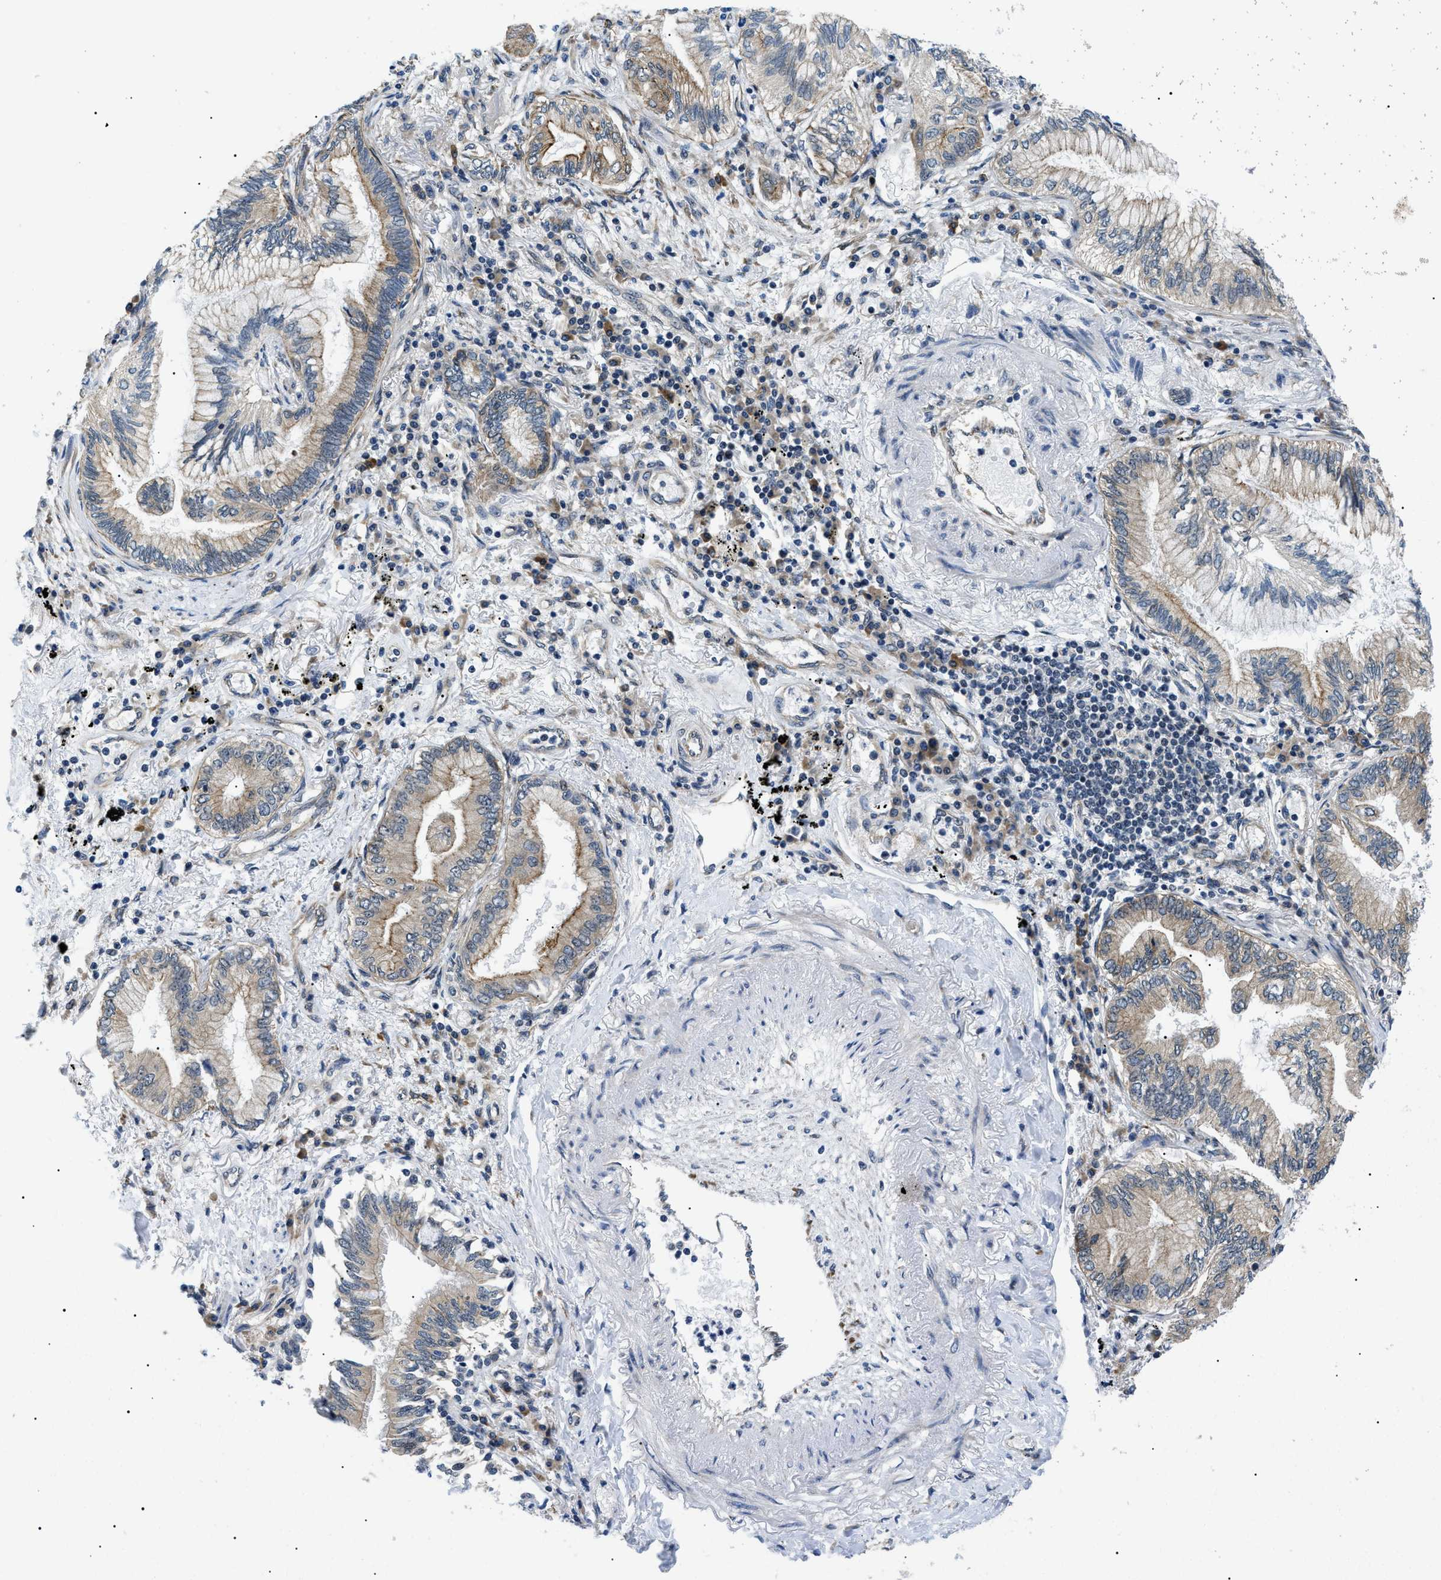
{"staining": {"intensity": "weak", "quantity": ">75%", "location": "cytoplasmic/membranous"}, "tissue": "lung cancer", "cell_type": "Tumor cells", "image_type": "cancer", "snomed": [{"axis": "morphology", "description": "Normal tissue, NOS"}, {"axis": "morphology", "description": "Adenocarcinoma, NOS"}, {"axis": "topography", "description": "Bronchus"}, {"axis": "topography", "description": "Lung"}], "caption": "Protein expression analysis of human lung cancer reveals weak cytoplasmic/membranous positivity in about >75% of tumor cells. Using DAB (brown) and hematoxylin (blue) stains, captured at high magnification using brightfield microscopy.", "gene": "CWC25", "patient": {"sex": "female", "age": 70}}